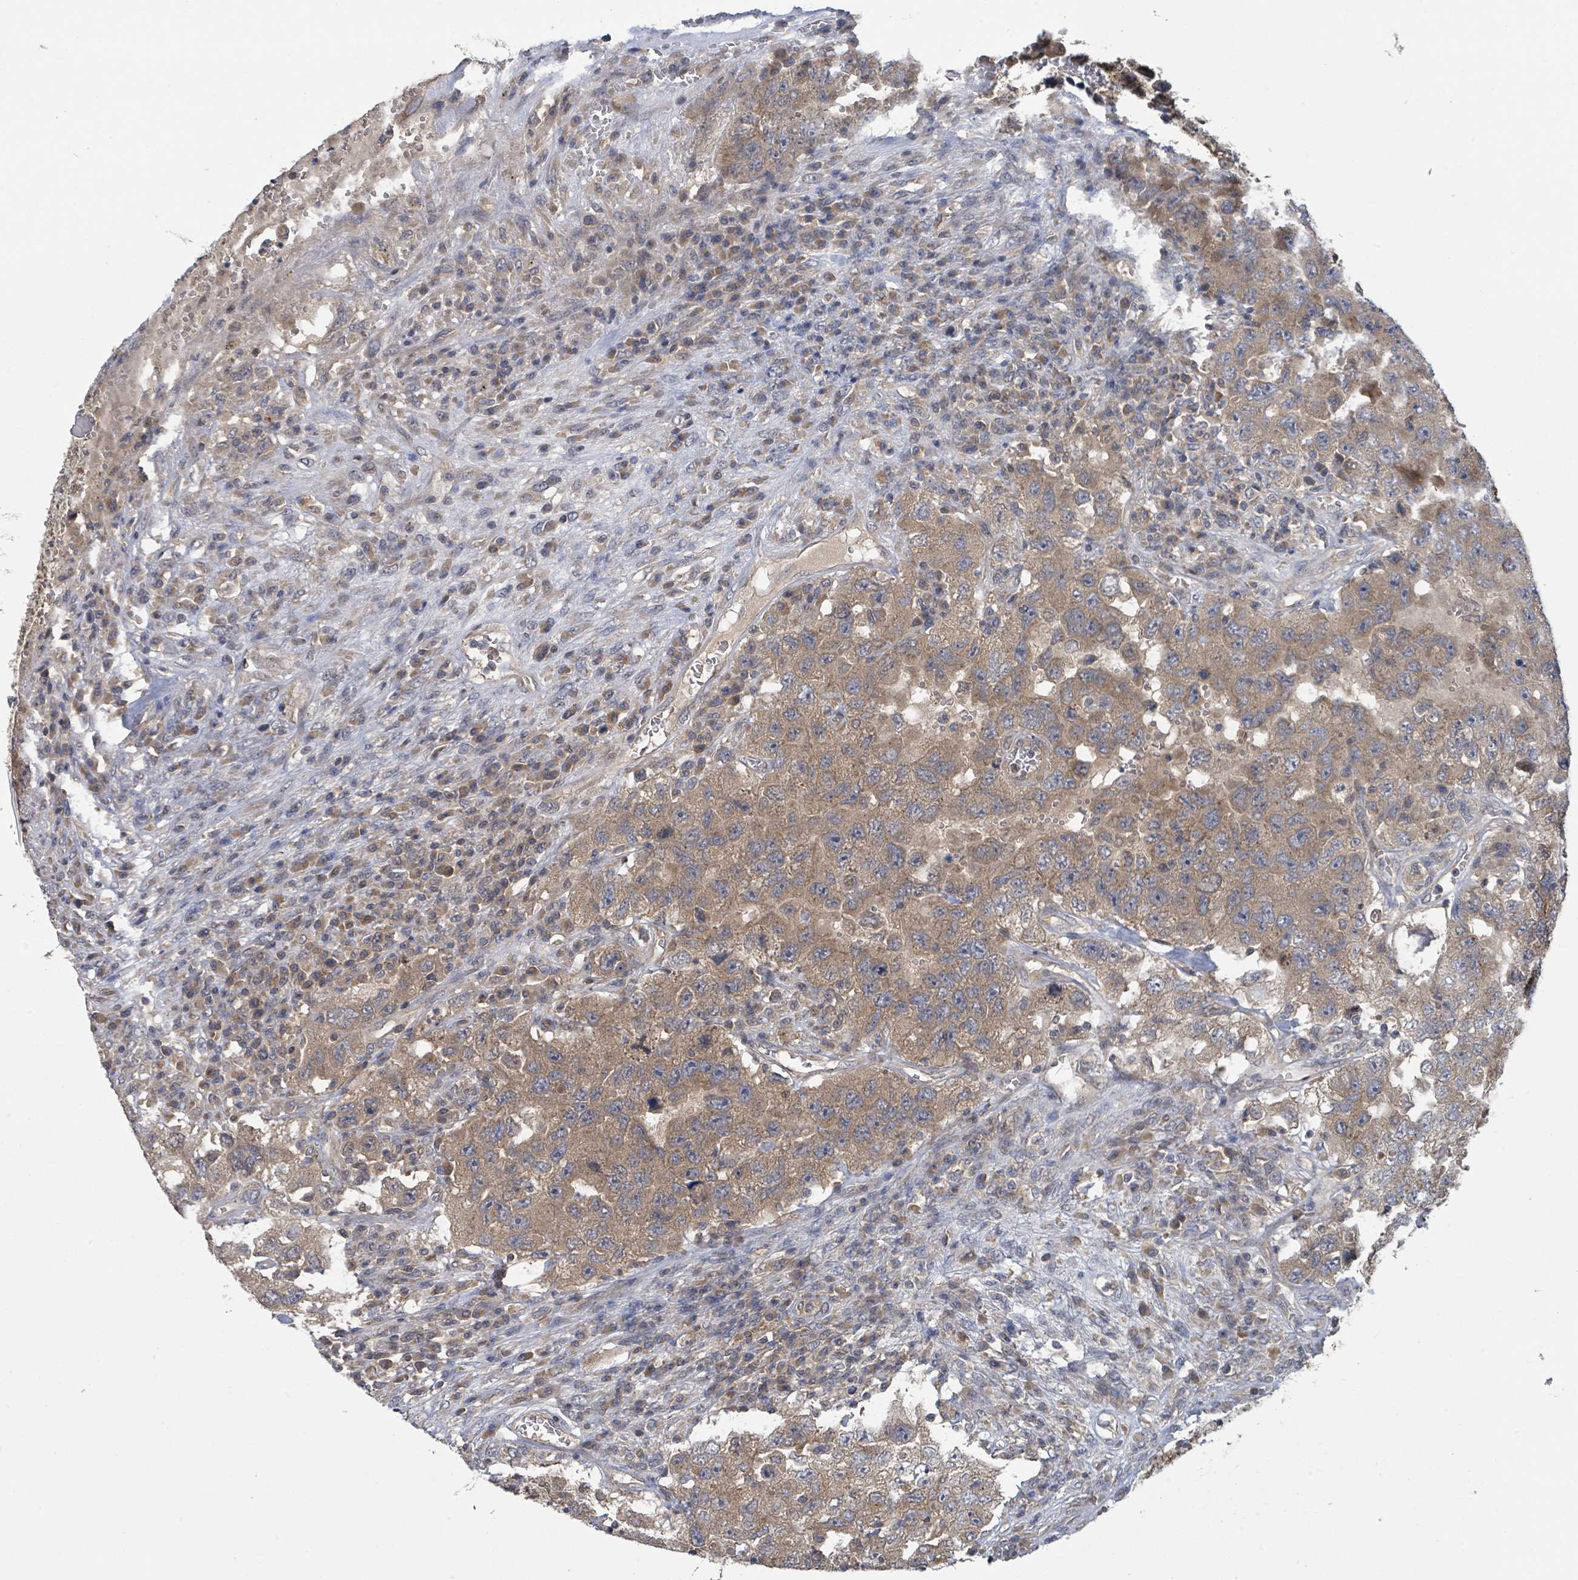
{"staining": {"intensity": "moderate", "quantity": ">75%", "location": "cytoplasmic/membranous"}, "tissue": "testis cancer", "cell_type": "Tumor cells", "image_type": "cancer", "snomed": [{"axis": "morphology", "description": "Carcinoma, Embryonal, NOS"}, {"axis": "topography", "description": "Testis"}], "caption": "Approximately >75% of tumor cells in testis cancer (embryonal carcinoma) exhibit moderate cytoplasmic/membranous protein expression as visualized by brown immunohistochemical staining.", "gene": "CCDC121", "patient": {"sex": "male", "age": 26}}